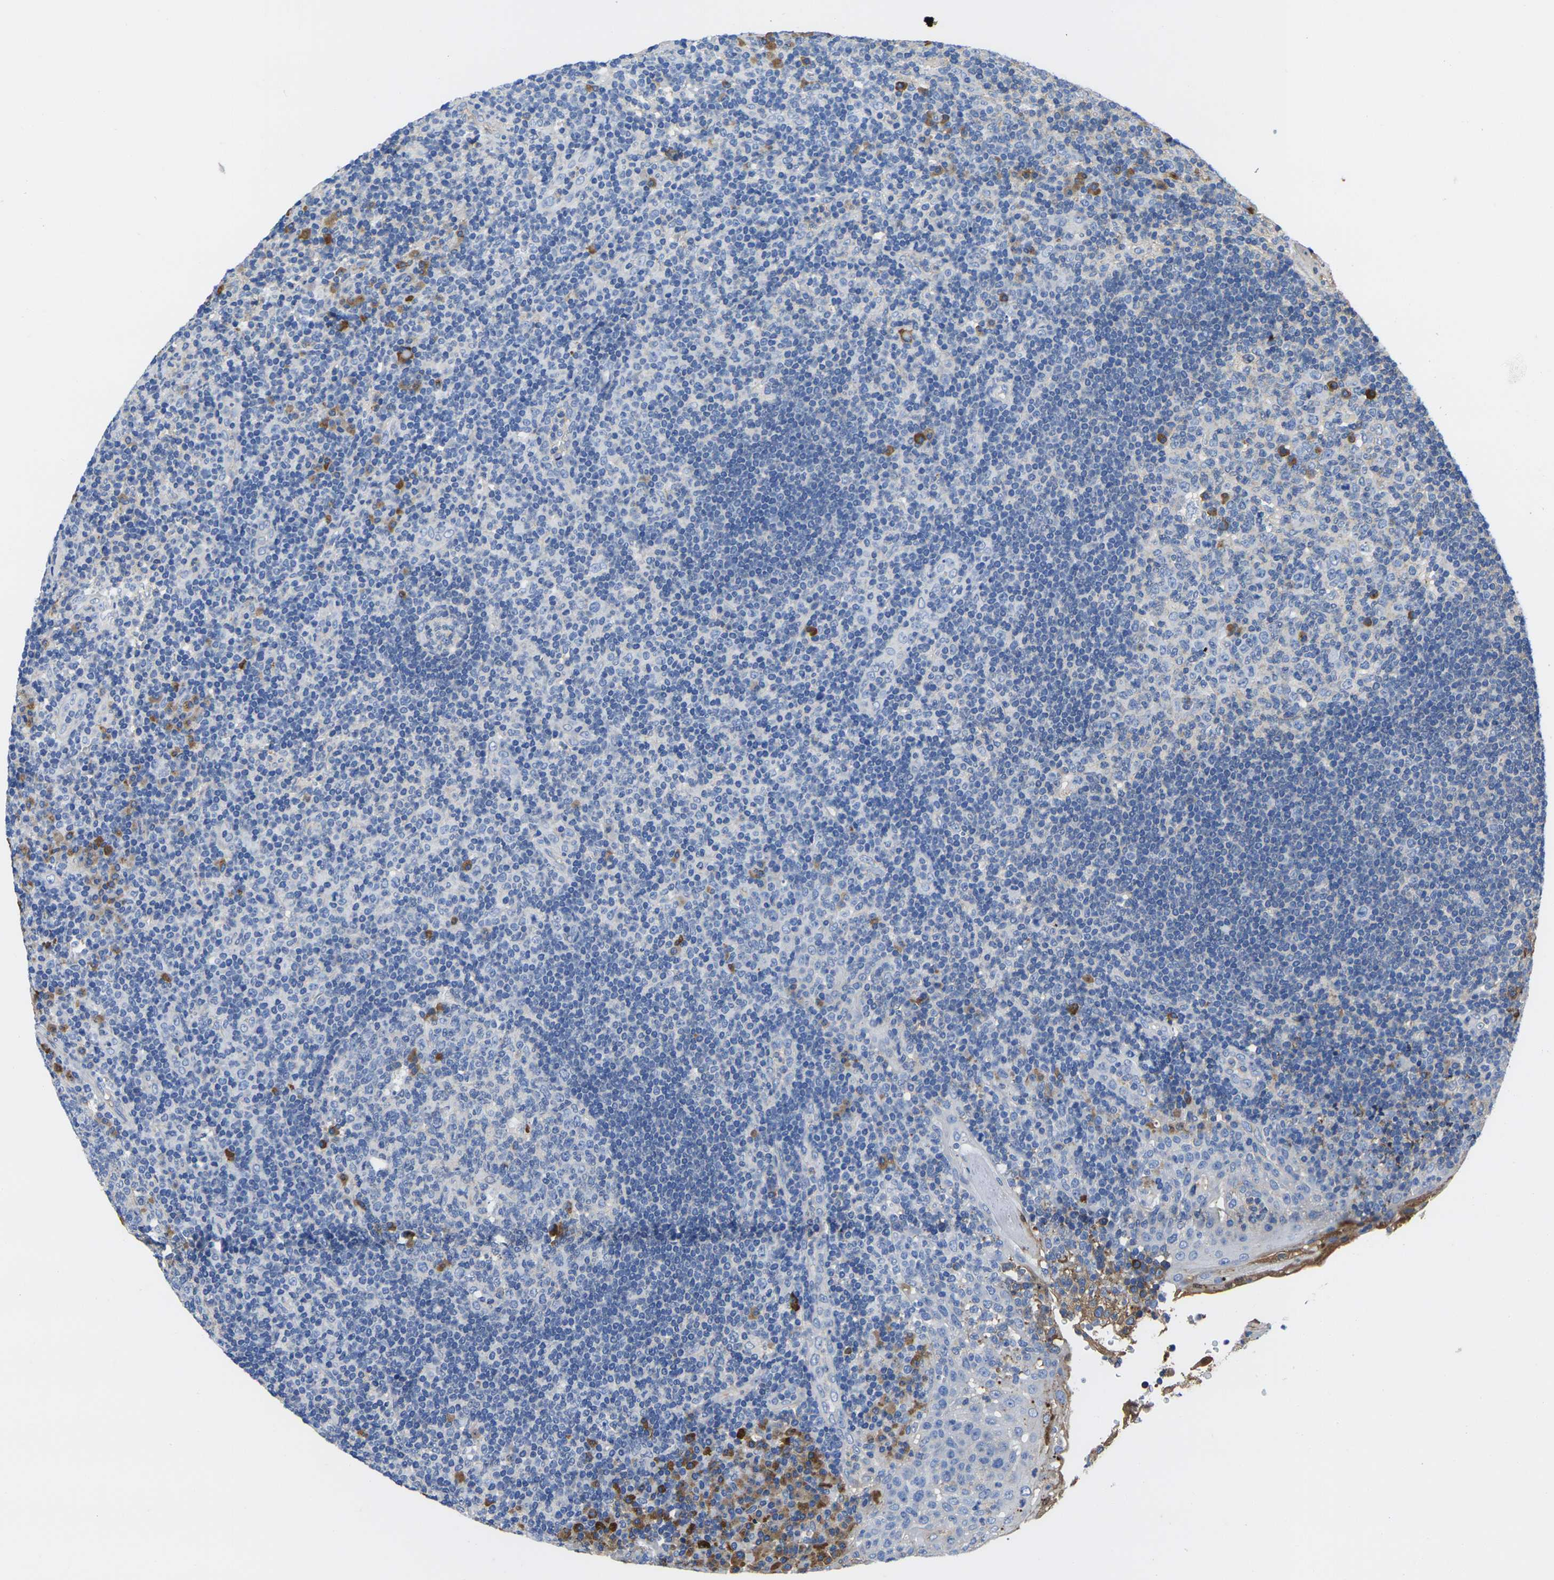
{"staining": {"intensity": "moderate", "quantity": "<25%", "location": "cytoplasmic/membranous"}, "tissue": "tonsil", "cell_type": "Germinal center cells", "image_type": "normal", "snomed": [{"axis": "morphology", "description": "Normal tissue, NOS"}, {"axis": "topography", "description": "Tonsil"}], "caption": "Tonsil stained with DAB immunohistochemistry displays low levels of moderate cytoplasmic/membranous positivity in approximately <25% of germinal center cells.", "gene": "GREM2", "patient": {"sex": "female", "age": 40}}